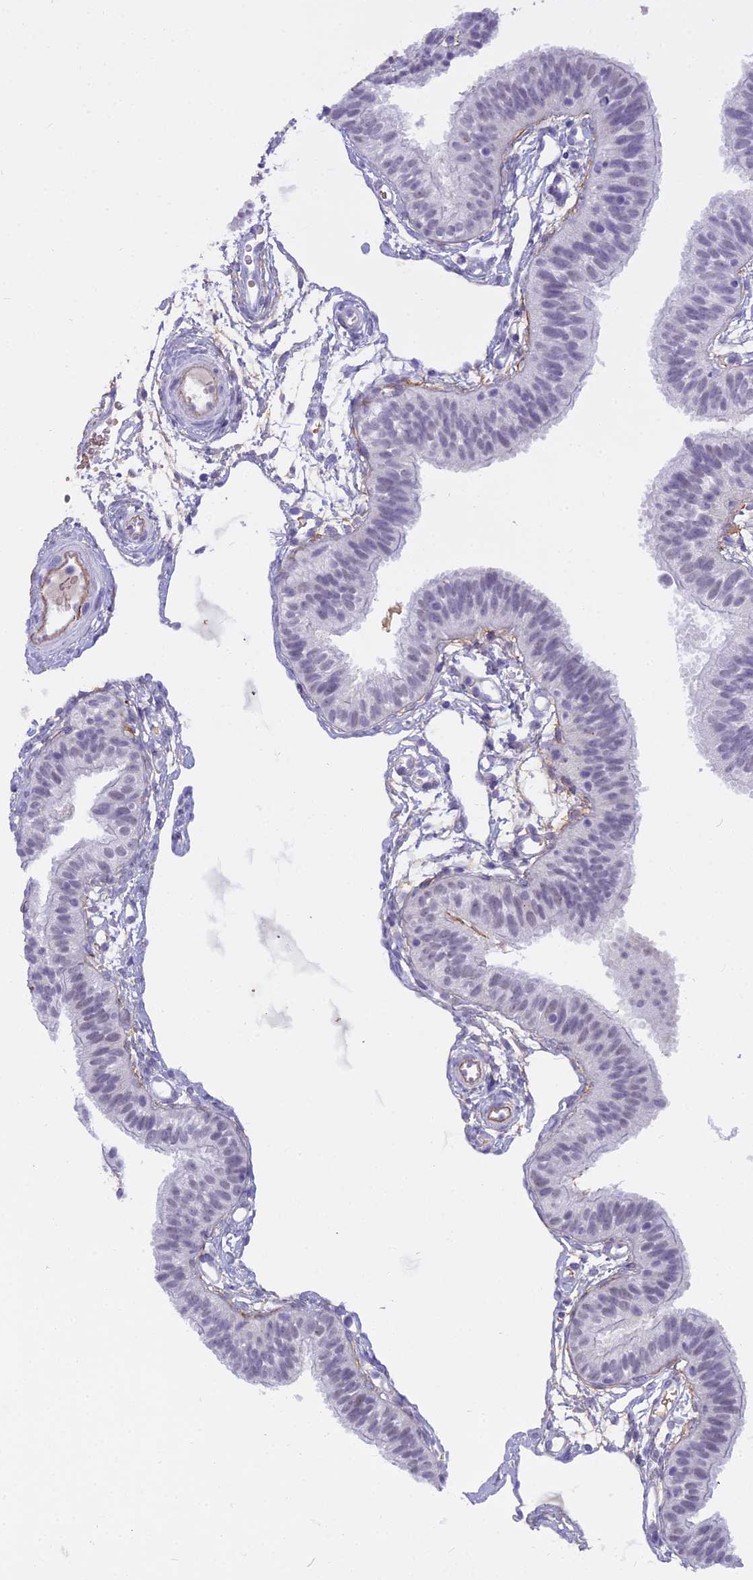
{"staining": {"intensity": "negative", "quantity": "none", "location": "none"}, "tissue": "fallopian tube", "cell_type": "Glandular cells", "image_type": "normal", "snomed": [{"axis": "morphology", "description": "Normal tissue, NOS"}, {"axis": "topography", "description": "Fallopian tube"}], "caption": "Immunohistochemical staining of benign fallopian tube exhibits no significant staining in glandular cells. (Brightfield microscopy of DAB (3,3'-diaminobenzidine) immunohistochemistry (IHC) at high magnification).", "gene": "OSTN", "patient": {"sex": "female", "age": 35}}